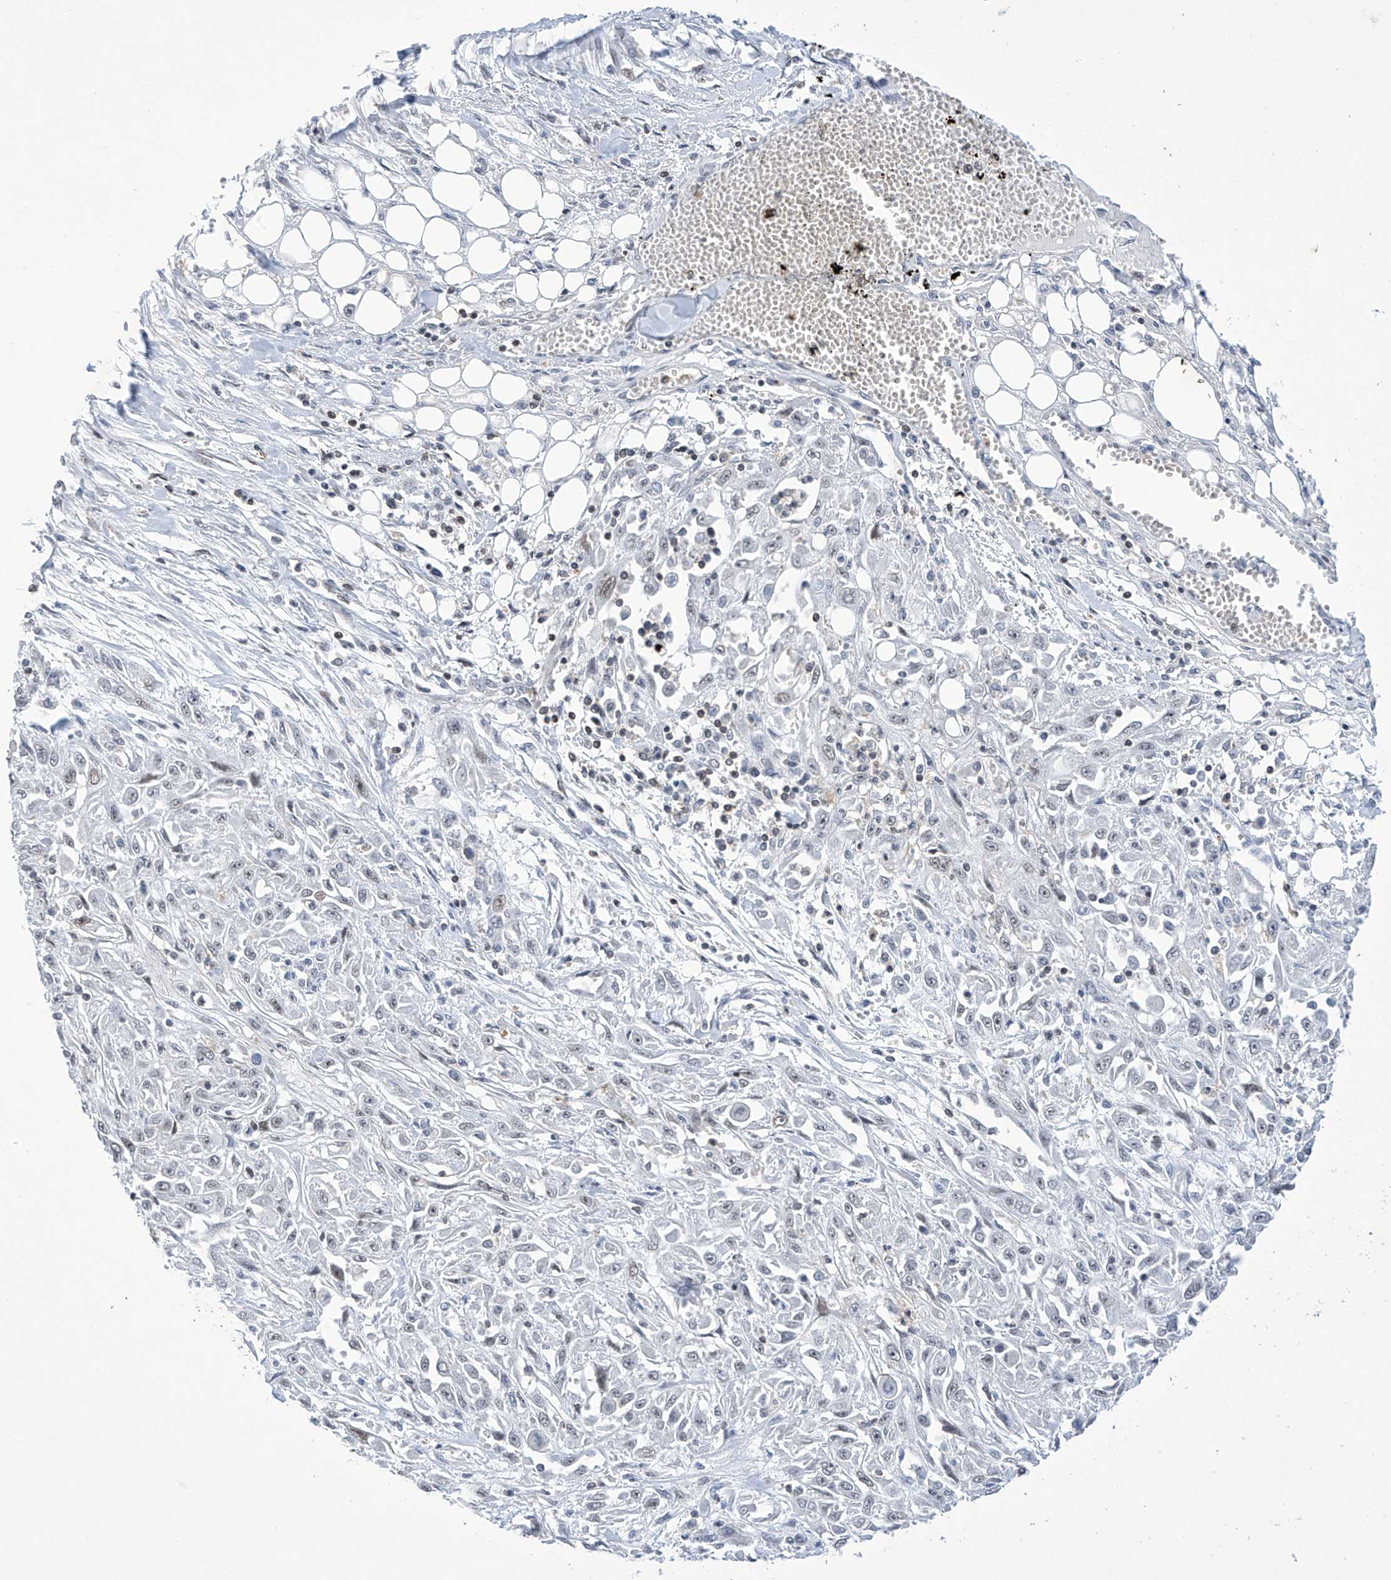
{"staining": {"intensity": "negative", "quantity": "none", "location": "none"}, "tissue": "skin cancer", "cell_type": "Tumor cells", "image_type": "cancer", "snomed": [{"axis": "morphology", "description": "Squamous cell carcinoma, NOS"}, {"axis": "morphology", "description": "Squamous cell carcinoma, metastatic, NOS"}, {"axis": "topography", "description": "Skin"}, {"axis": "topography", "description": "Lymph node"}], "caption": "The immunohistochemistry (IHC) micrograph has no significant positivity in tumor cells of skin metastatic squamous cell carcinoma tissue. Brightfield microscopy of immunohistochemistry (IHC) stained with DAB (3,3'-diaminobenzidine) (brown) and hematoxylin (blue), captured at high magnification.", "gene": "MSL3", "patient": {"sex": "male", "age": 75}}